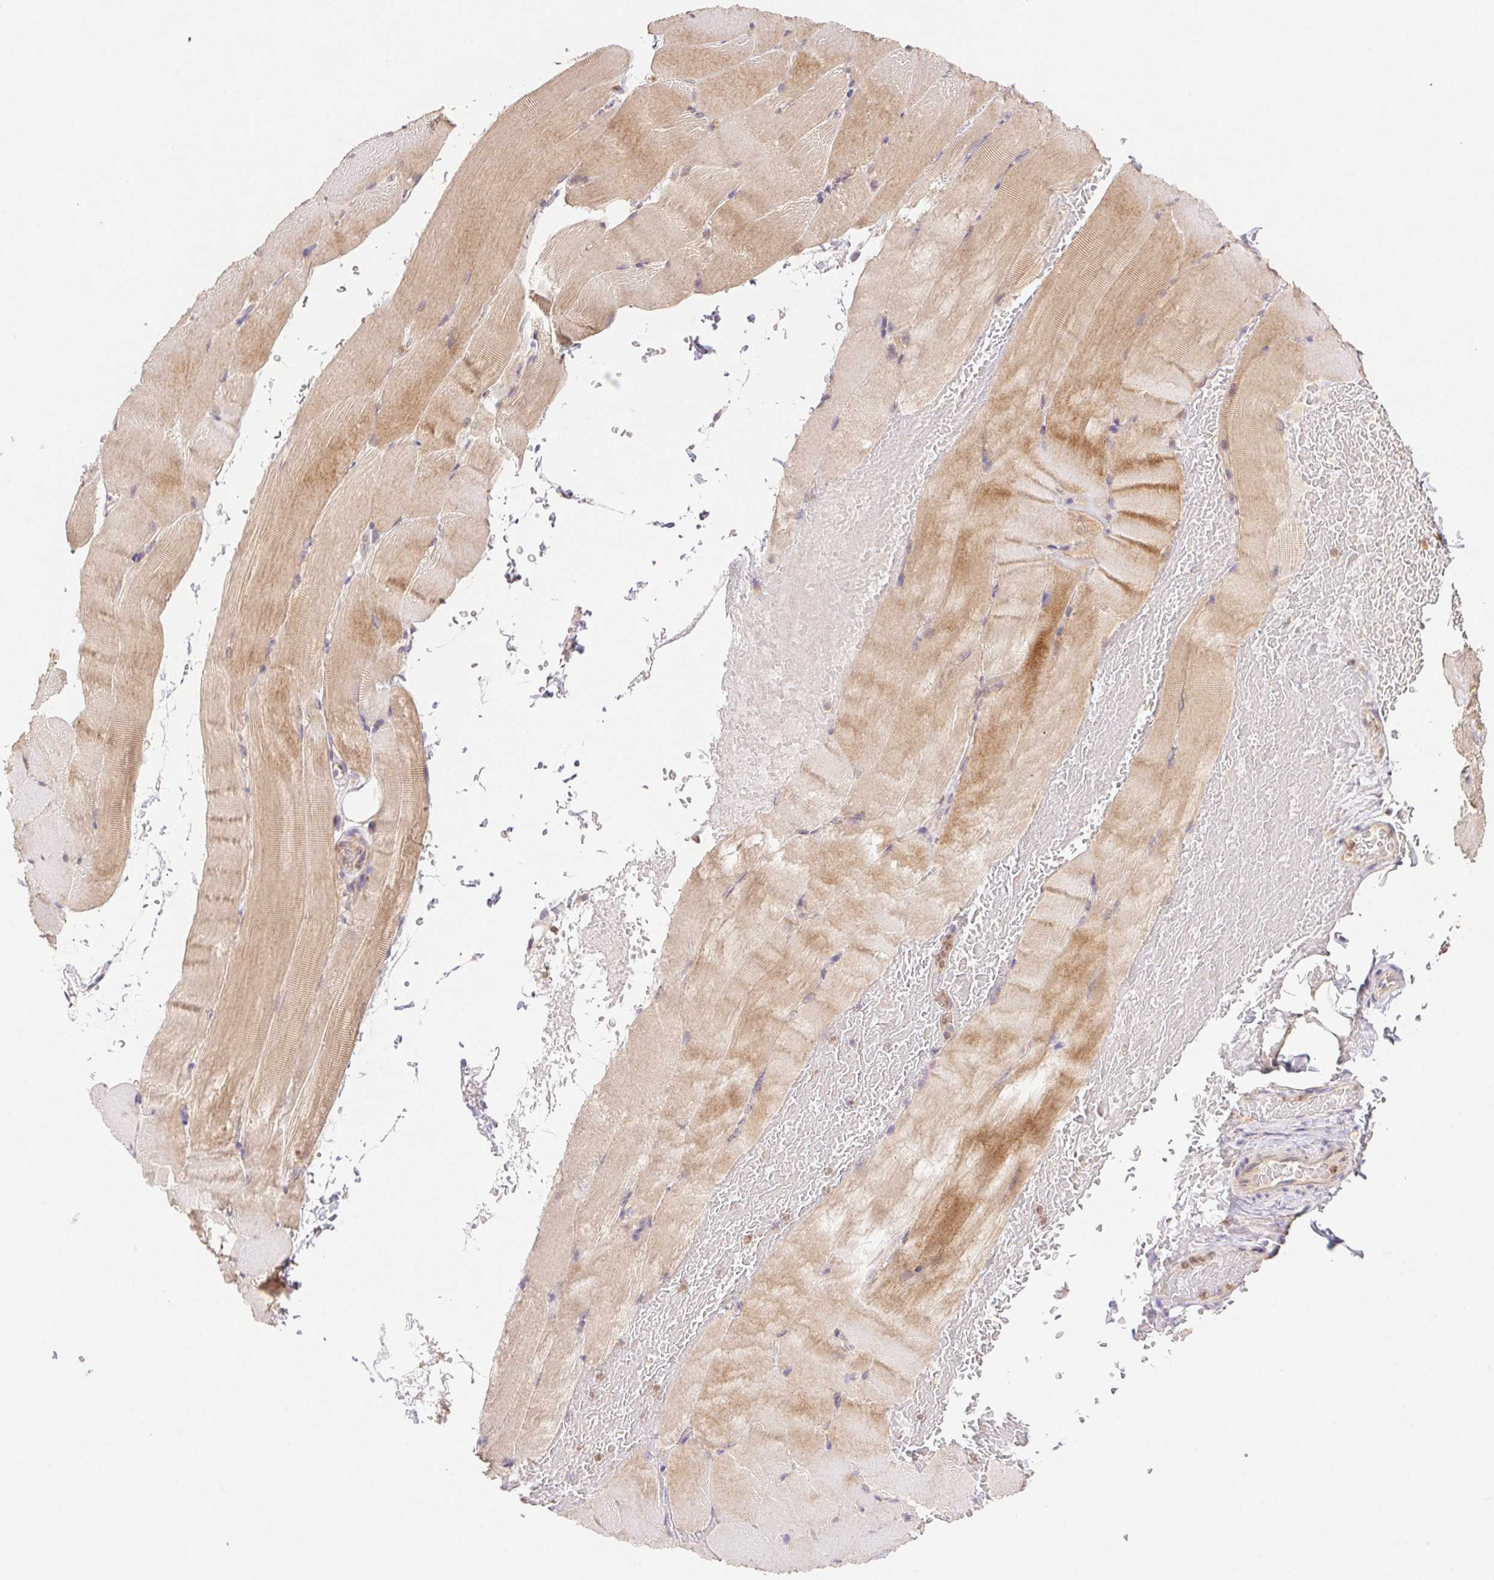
{"staining": {"intensity": "weak", "quantity": "25%-75%", "location": "cytoplasmic/membranous"}, "tissue": "skeletal muscle", "cell_type": "Myocytes", "image_type": "normal", "snomed": [{"axis": "morphology", "description": "Normal tissue, NOS"}, {"axis": "topography", "description": "Skeletal muscle"}], "caption": "Weak cytoplasmic/membranous staining is seen in approximately 25%-75% of myocytes in normal skeletal muscle.", "gene": "RAB11A", "patient": {"sex": "female", "age": 37}}